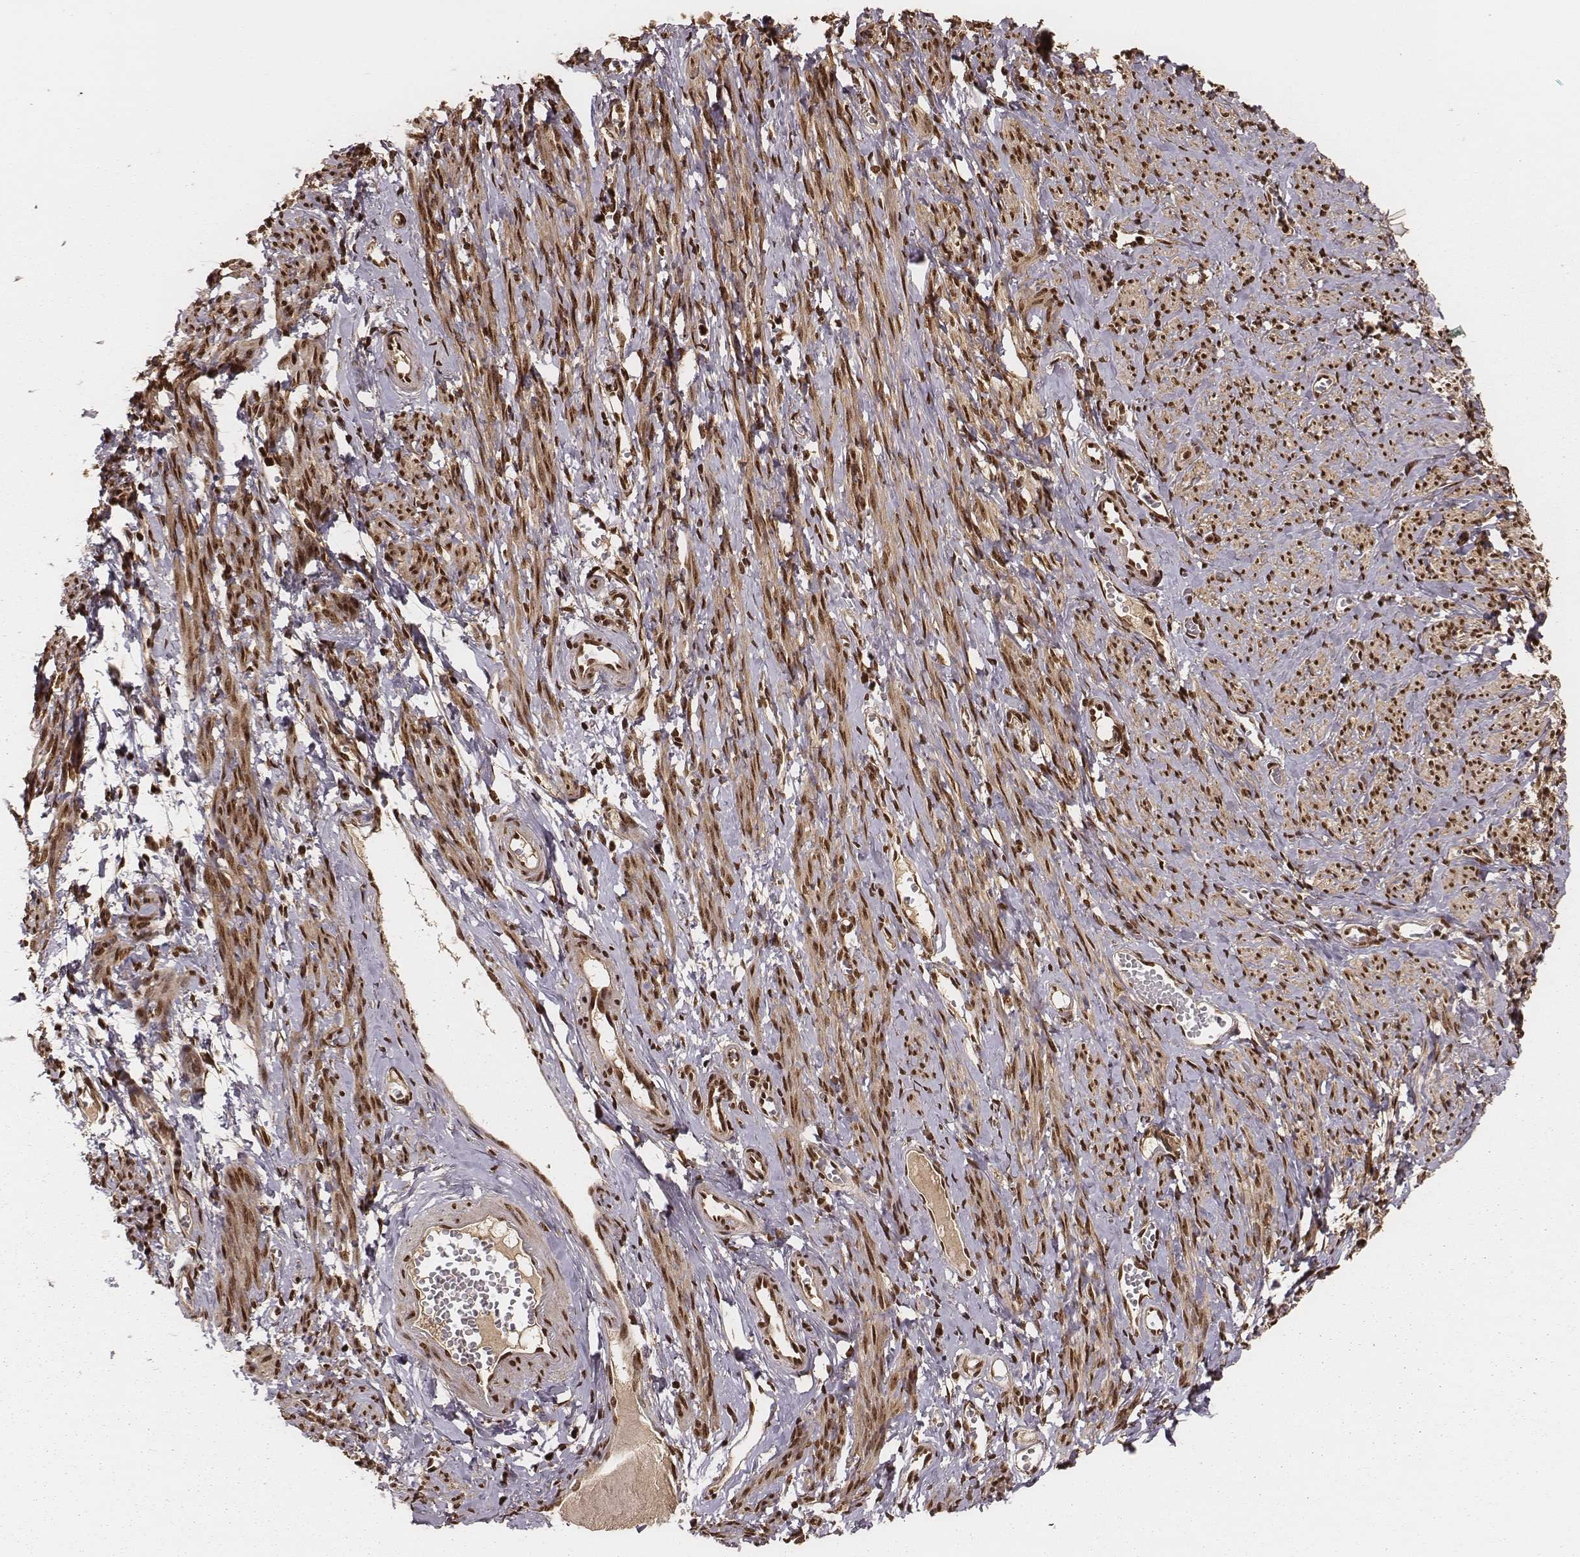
{"staining": {"intensity": "strong", "quantity": ">75%", "location": "cytoplasmic/membranous,nuclear"}, "tissue": "smooth muscle", "cell_type": "Smooth muscle cells", "image_type": "normal", "snomed": [{"axis": "morphology", "description": "Normal tissue, NOS"}, {"axis": "topography", "description": "Smooth muscle"}], "caption": "The image displays immunohistochemical staining of normal smooth muscle. There is strong cytoplasmic/membranous,nuclear positivity is appreciated in approximately >75% of smooth muscle cells.", "gene": "NFX1", "patient": {"sex": "female", "age": 65}}